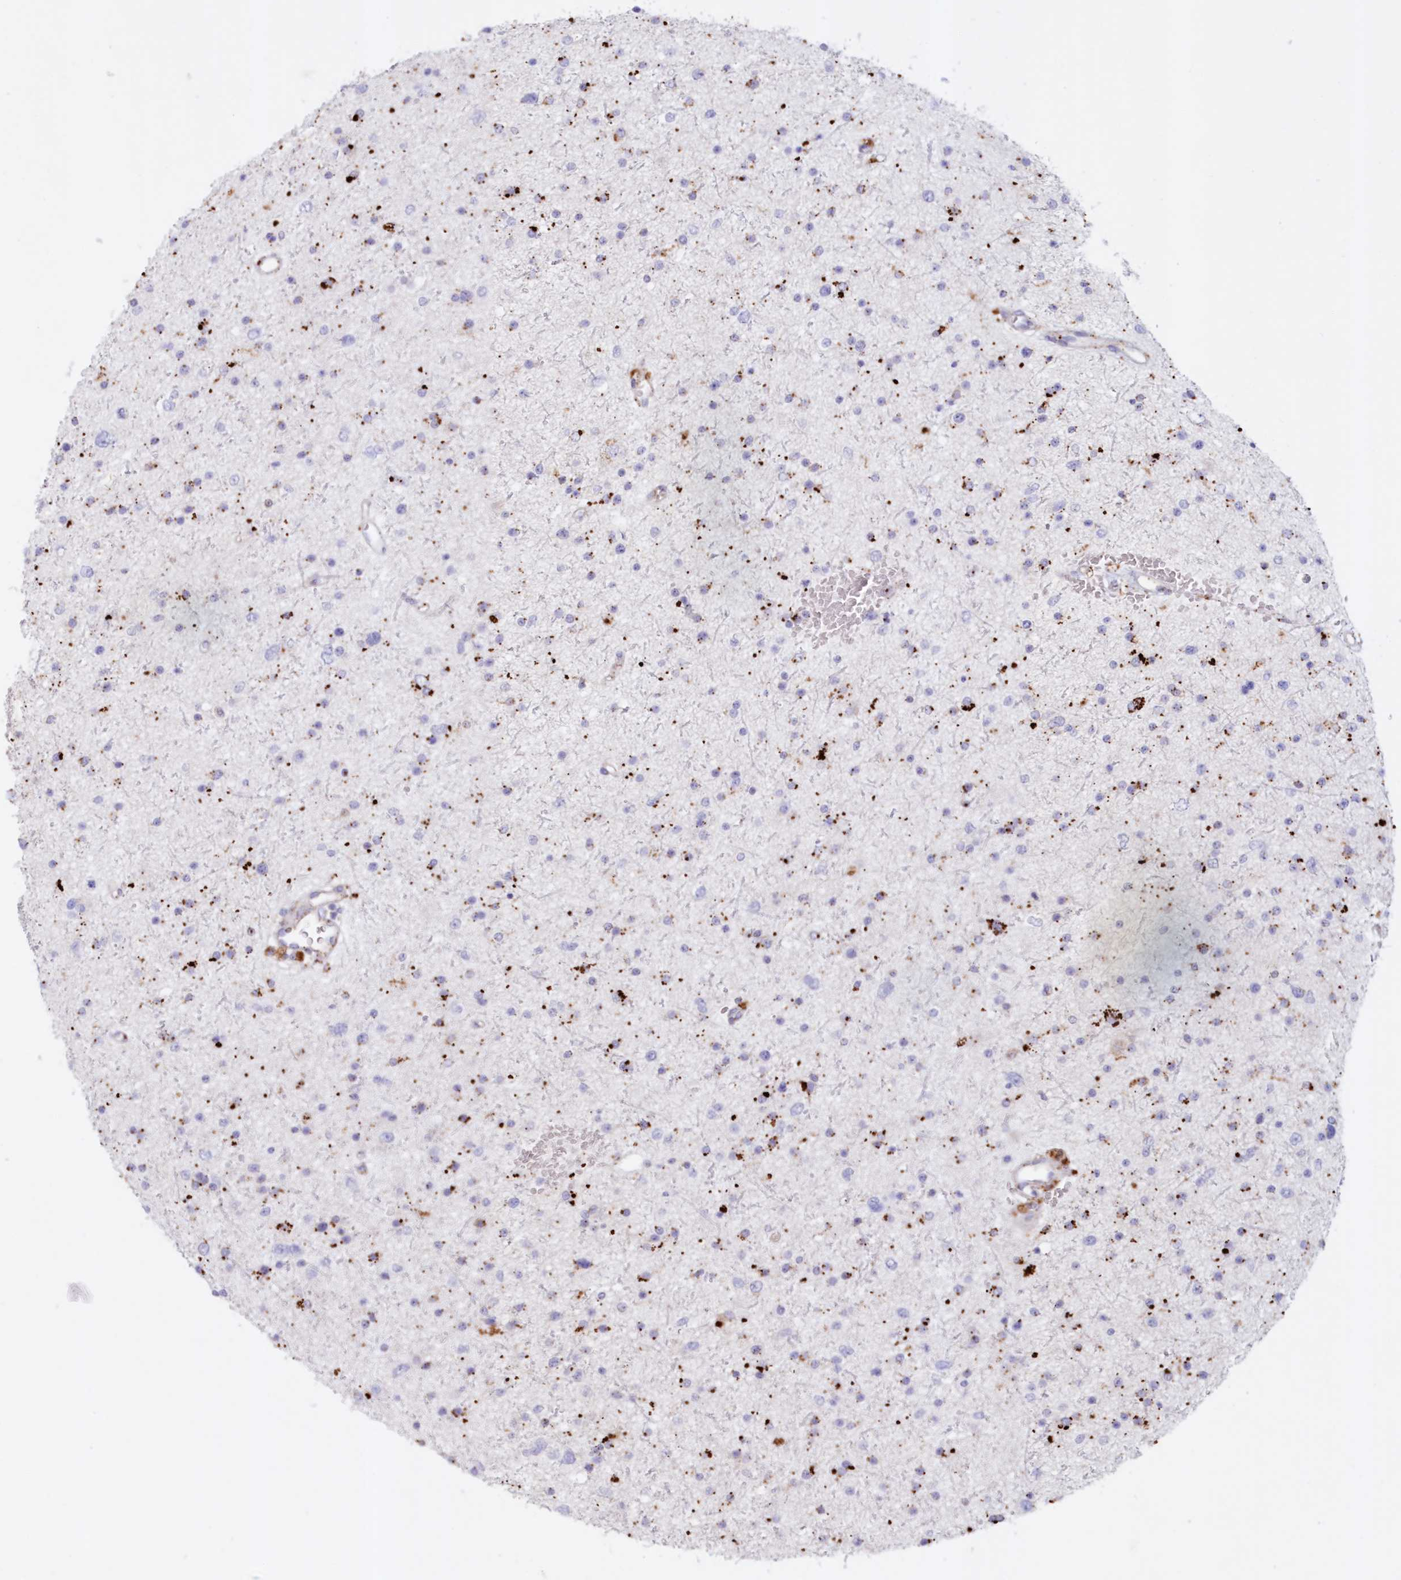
{"staining": {"intensity": "moderate", "quantity": "<25%", "location": "cytoplasmic/membranous"}, "tissue": "glioma", "cell_type": "Tumor cells", "image_type": "cancer", "snomed": [{"axis": "morphology", "description": "Glioma, malignant, Low grade"}, {"axis": "topography", "description": "Brain"}], "caption": "About <25% of tumor cells in malignant glioma (low-grade) reveal moderate cytoplasmic/membranous protein staining as visualized by brown immunohistochemical staining.", "gene": "TPP1", "patient": {"sex": "female", "age": 37}}